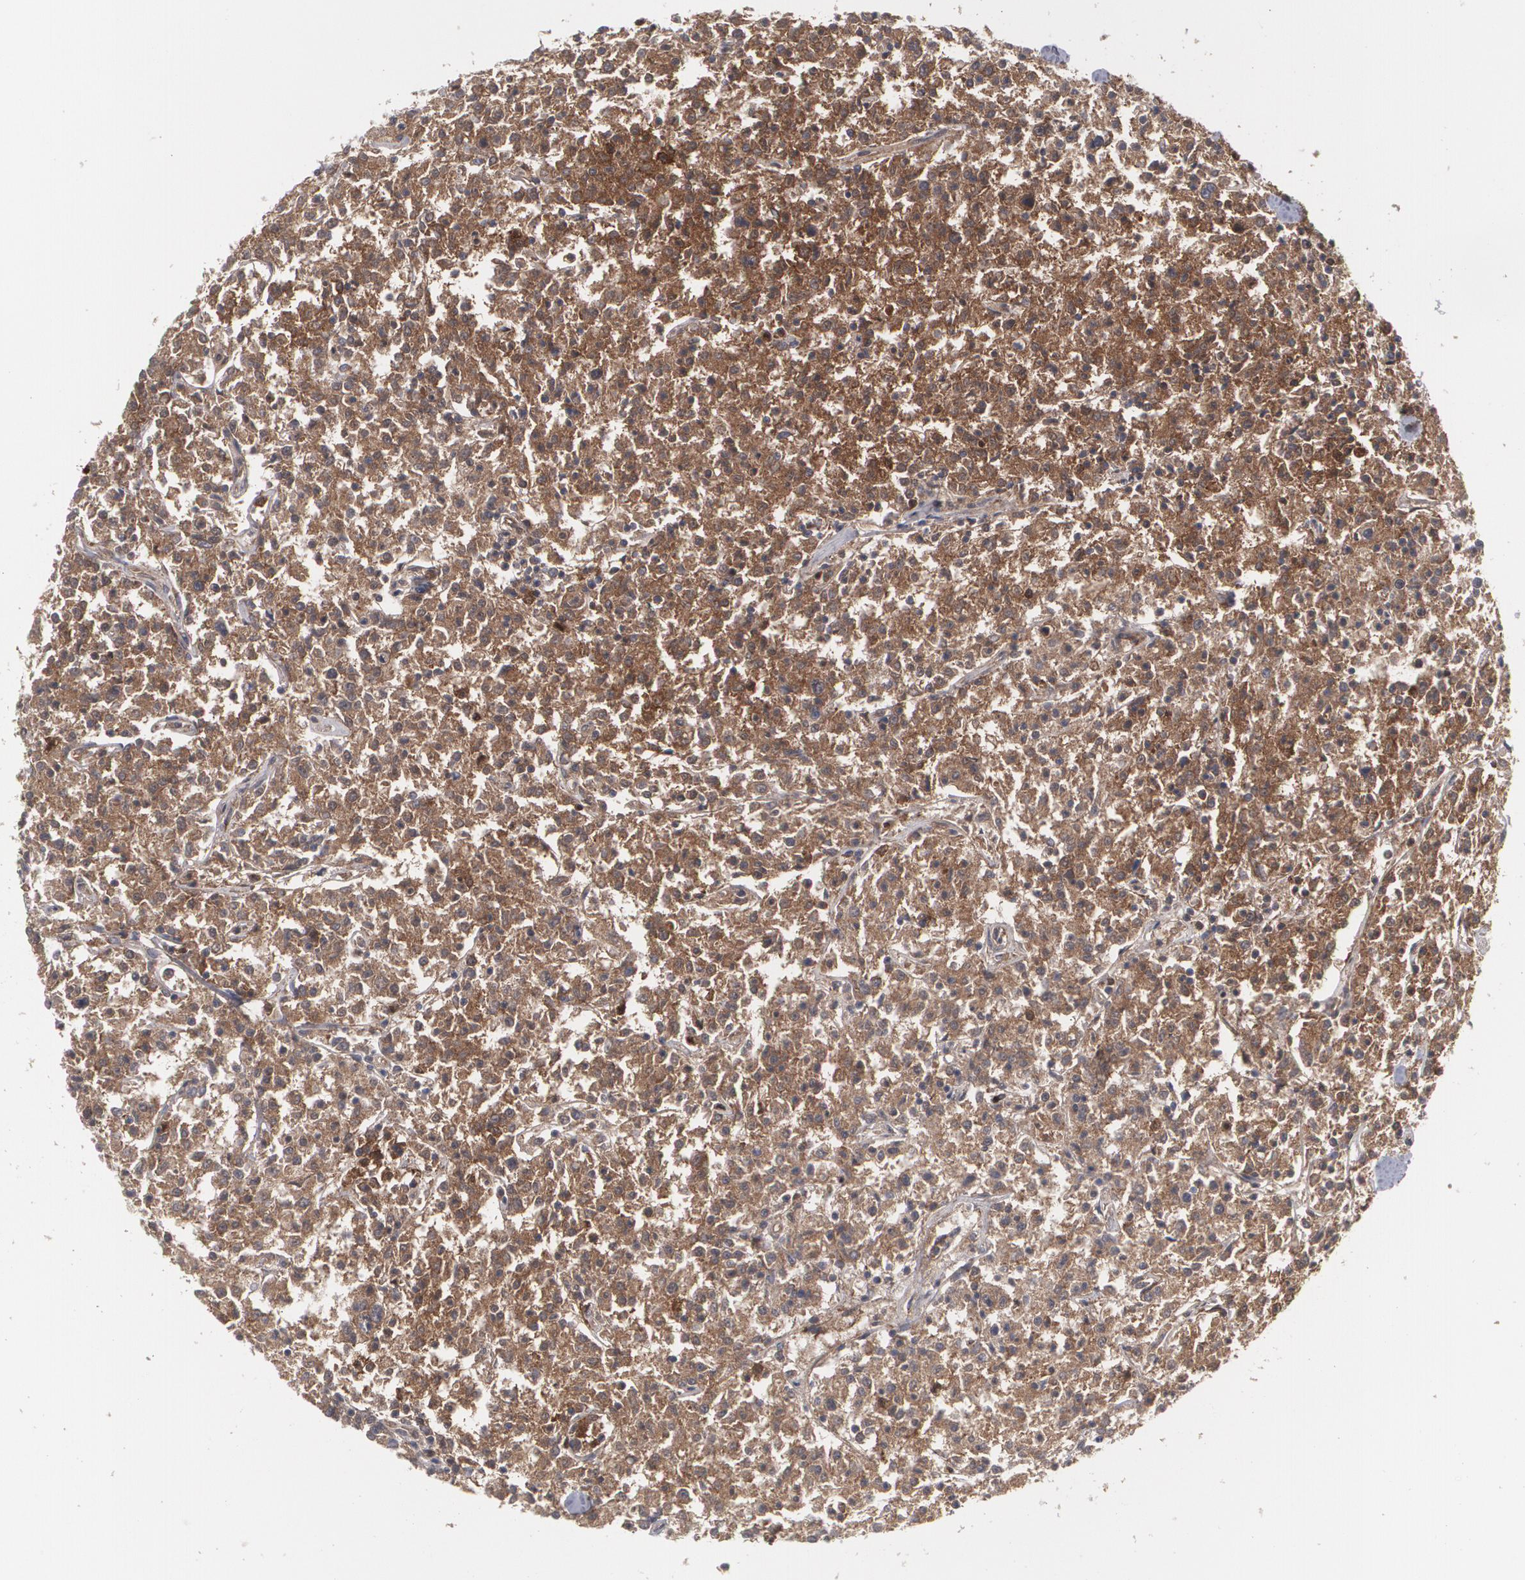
{"staining": {"intensity": "moderate", "quantity": ">75%", "location": "cytoplasmic/membranous"}, "tissue": "lymphoma", "cell_type": "Tumor cells", "image_type": "cancer", "snomed": [{"axis": "morphology", "description": "Malignant lymphoma, non-Hodgkin's type, Low grade"}, {"axis": "topography", "description": "Small intestine"}], "caption": "Low-grade malignant lymphoma, non-Hodgkin's type was stained to show a protein in brown. There is medium levels of moderate cytoplasmic/membranous expression in about >75% of tumor cells. The staining was performed using DAB (3,3'-diaminobenzidine) to visualize the protein expression in brown, while the nuclei were stained in blue with hematoxylin (Magnification: 20x).", "gene": "LRG1", "patient": {"sex": "female", "age": 59}}